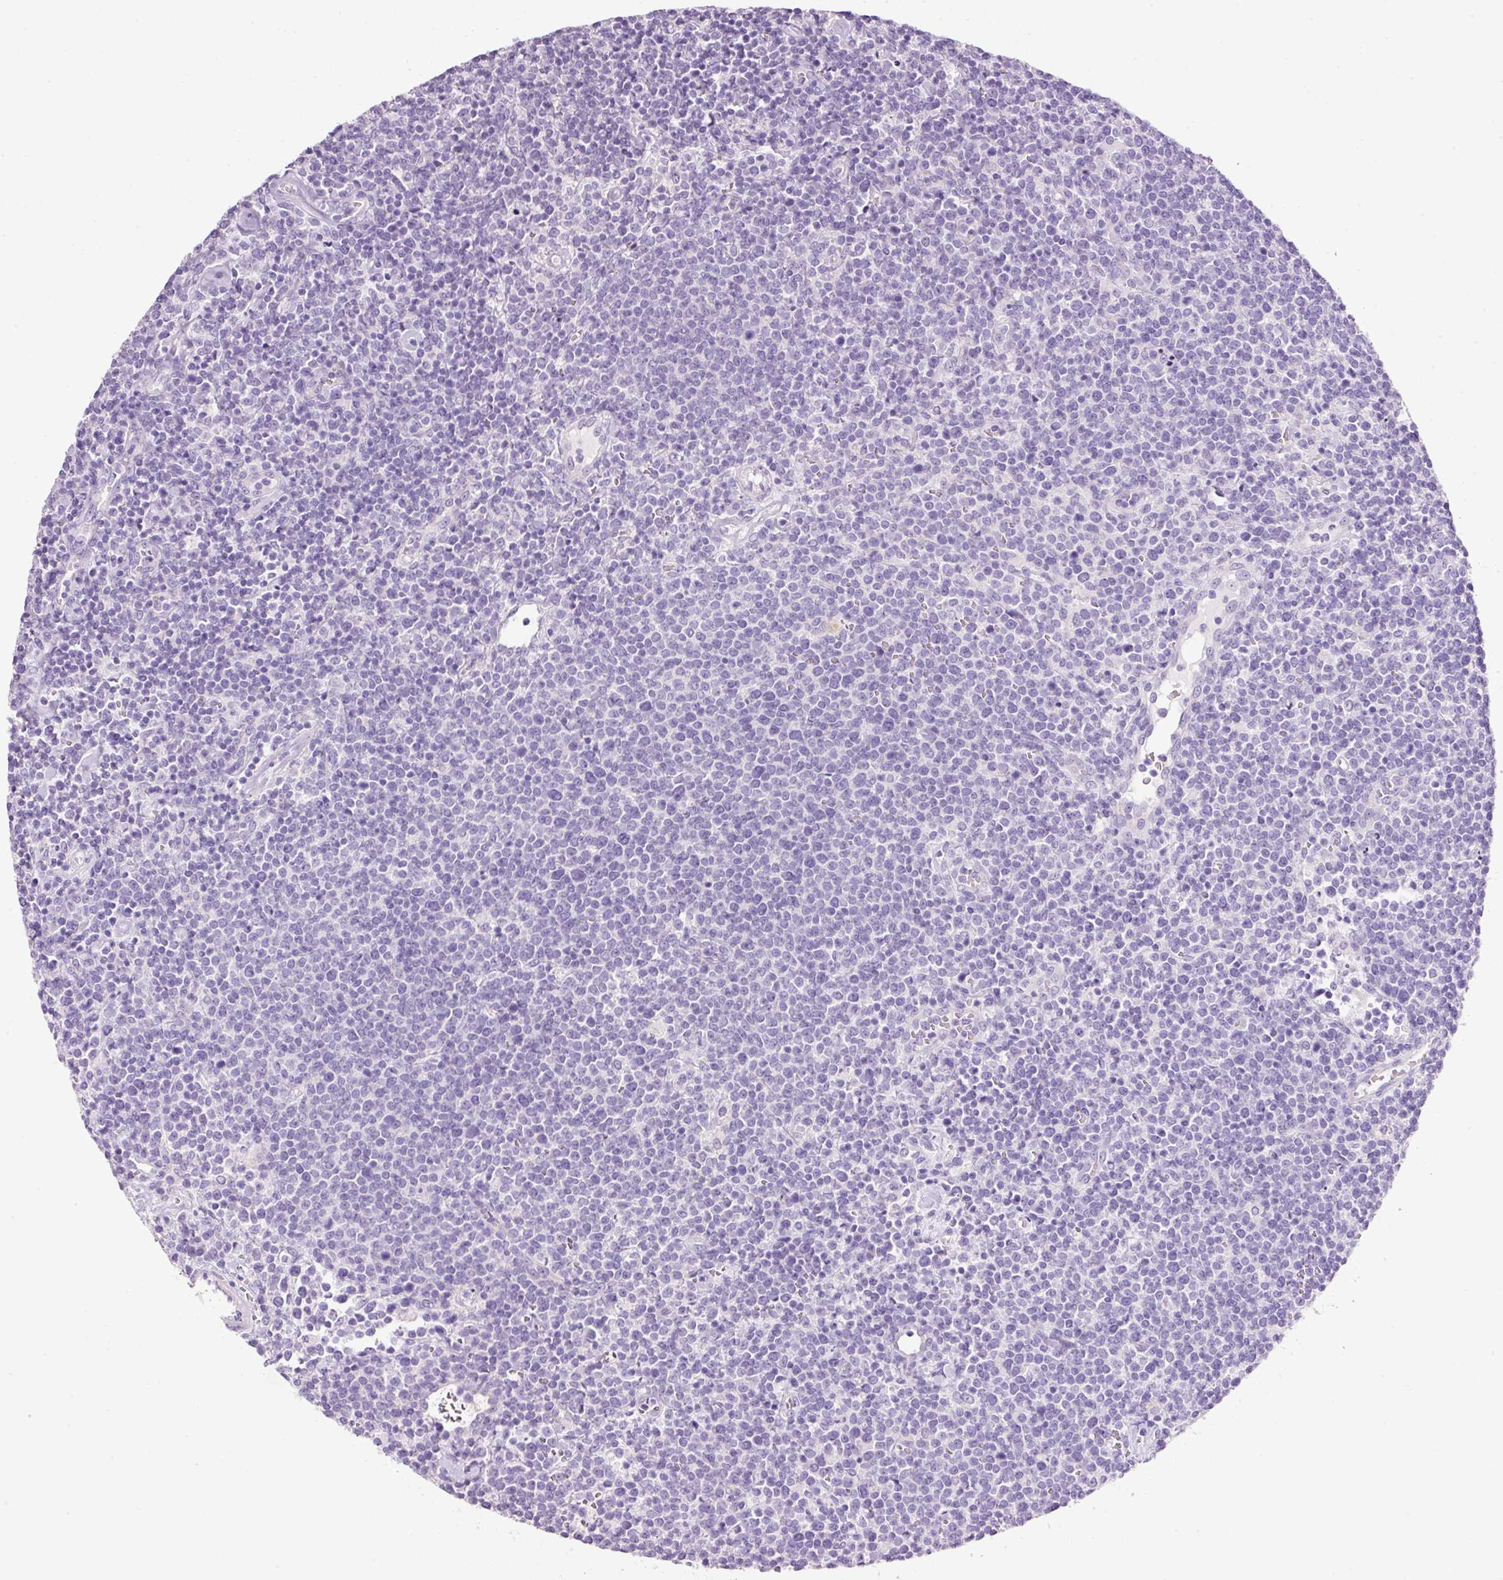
{"staining": {"intensity": "negative", "quantity": "none", "location": "none"}, "tissue": "lymphoma", "cell_type": "Tumor cells", "image_type": "cancer", "snomed": [{"axis": "morphology", "description": "Malignant lymphoma, non-Hodgkin's type, High grade"}, {"axis": "topography", "description": "Lymph node"}], "caption": "Immunohistochemical staining of high-grade malignant lymphoma, non-Hodgkin's type exhibits no significant expression in tumor cells.", "gene": "BSND", "patient": {"sex": "male", "age": 61}}